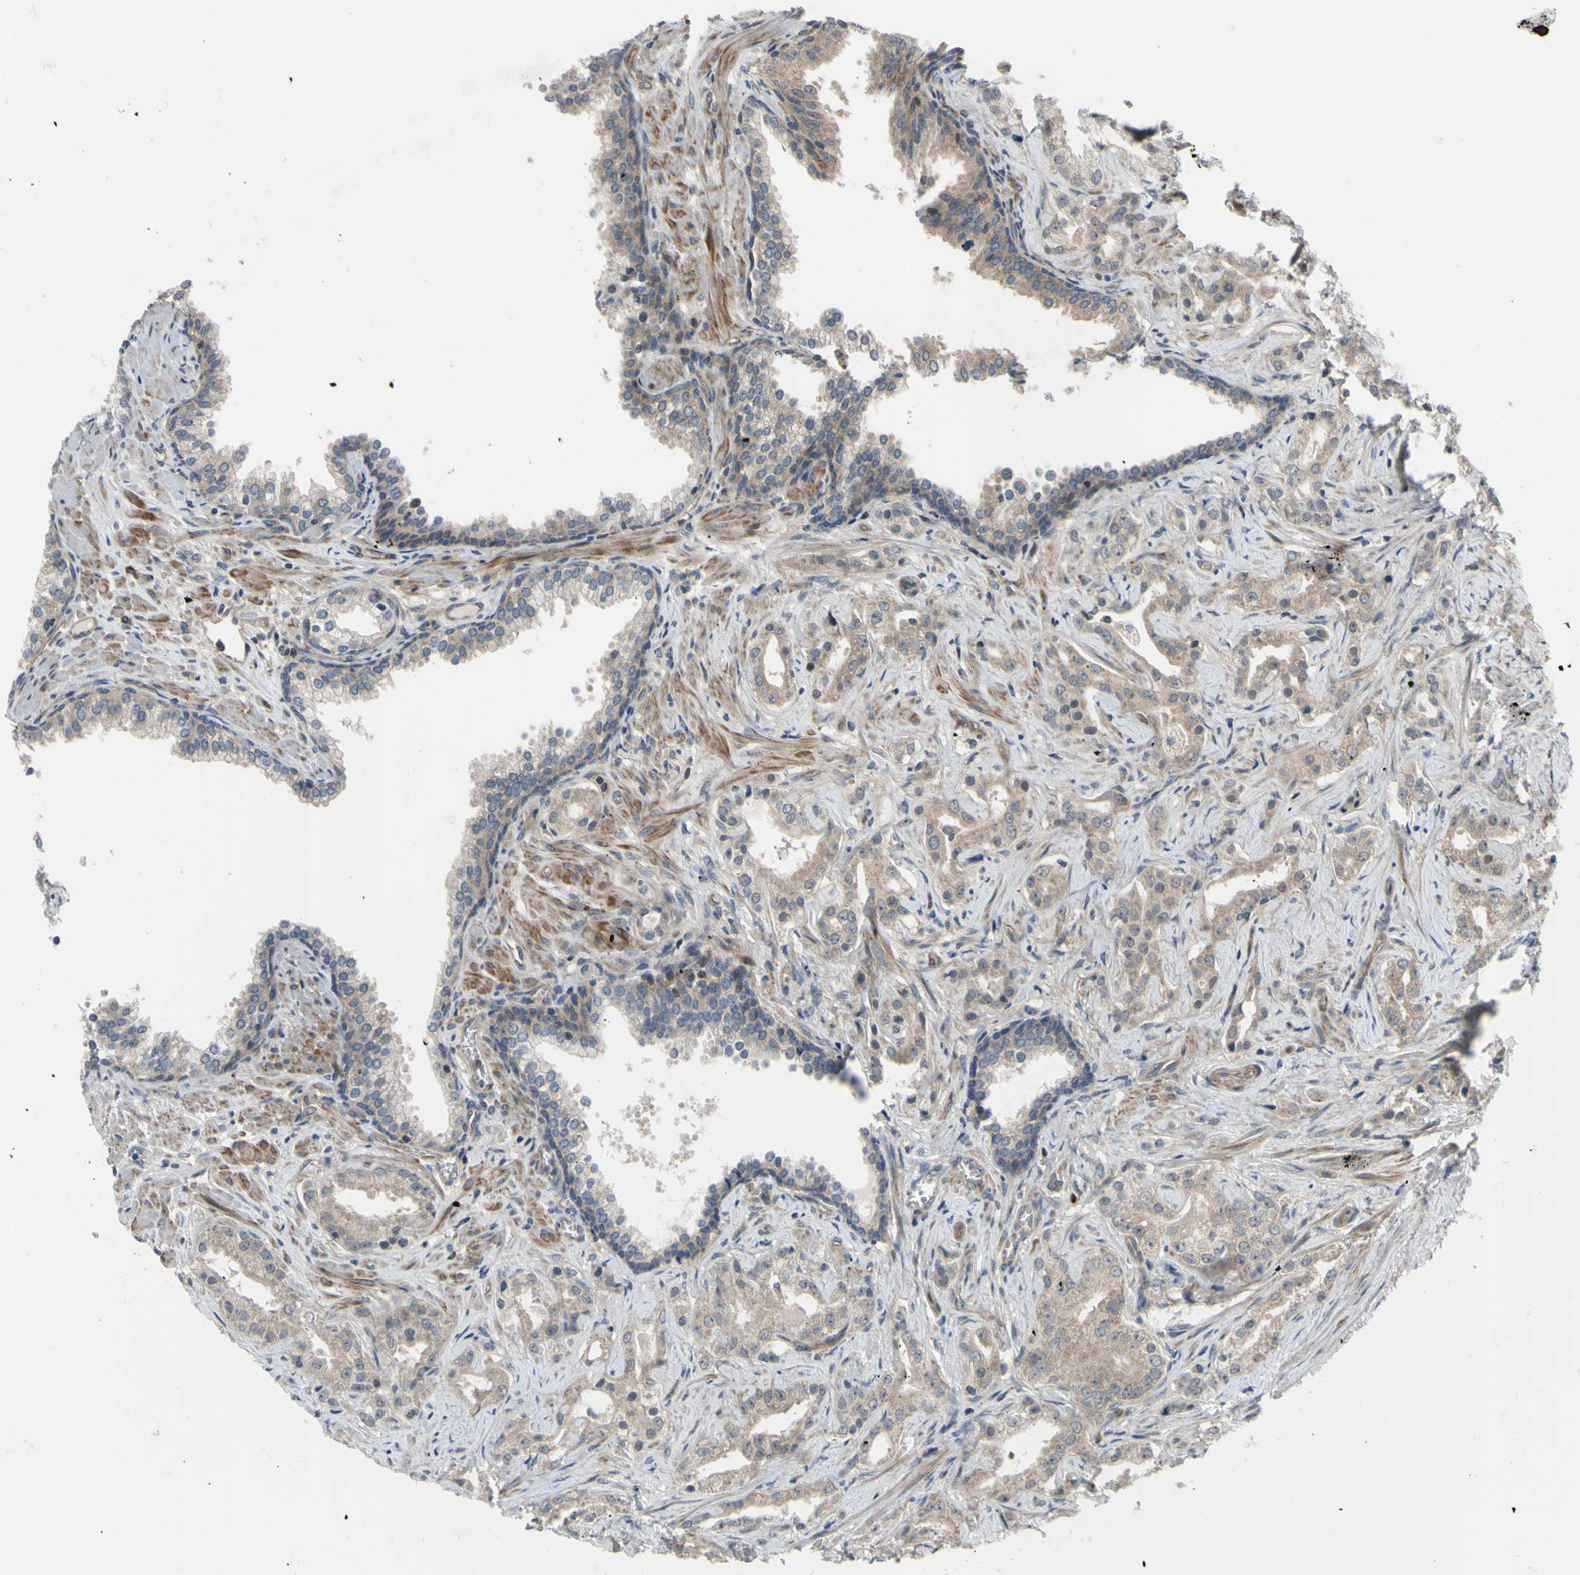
{"staining": {"intensity": "moderate", "quantity": ">75%", "location": "cytoplasmic/membranous,nuclear"}, "tissue": "prostate cancer", "cell_type": "Tumor cells", "image_type": "cancer", "snomed": [{"axis": "morphology", "description": "Adenocarcinoma, Low grade"}, {"axis": "topography", "description": "Prostate"}], "caption": "This micrograph shows IHC staining of human low-grade adenocarcinoma (prostate), with medium moderate cytoplasmic/membranous and nuclear staining in about >75% of tumor cells.", "gene": "COMMD9", "patient": {"sex": "male", "age": 59}}